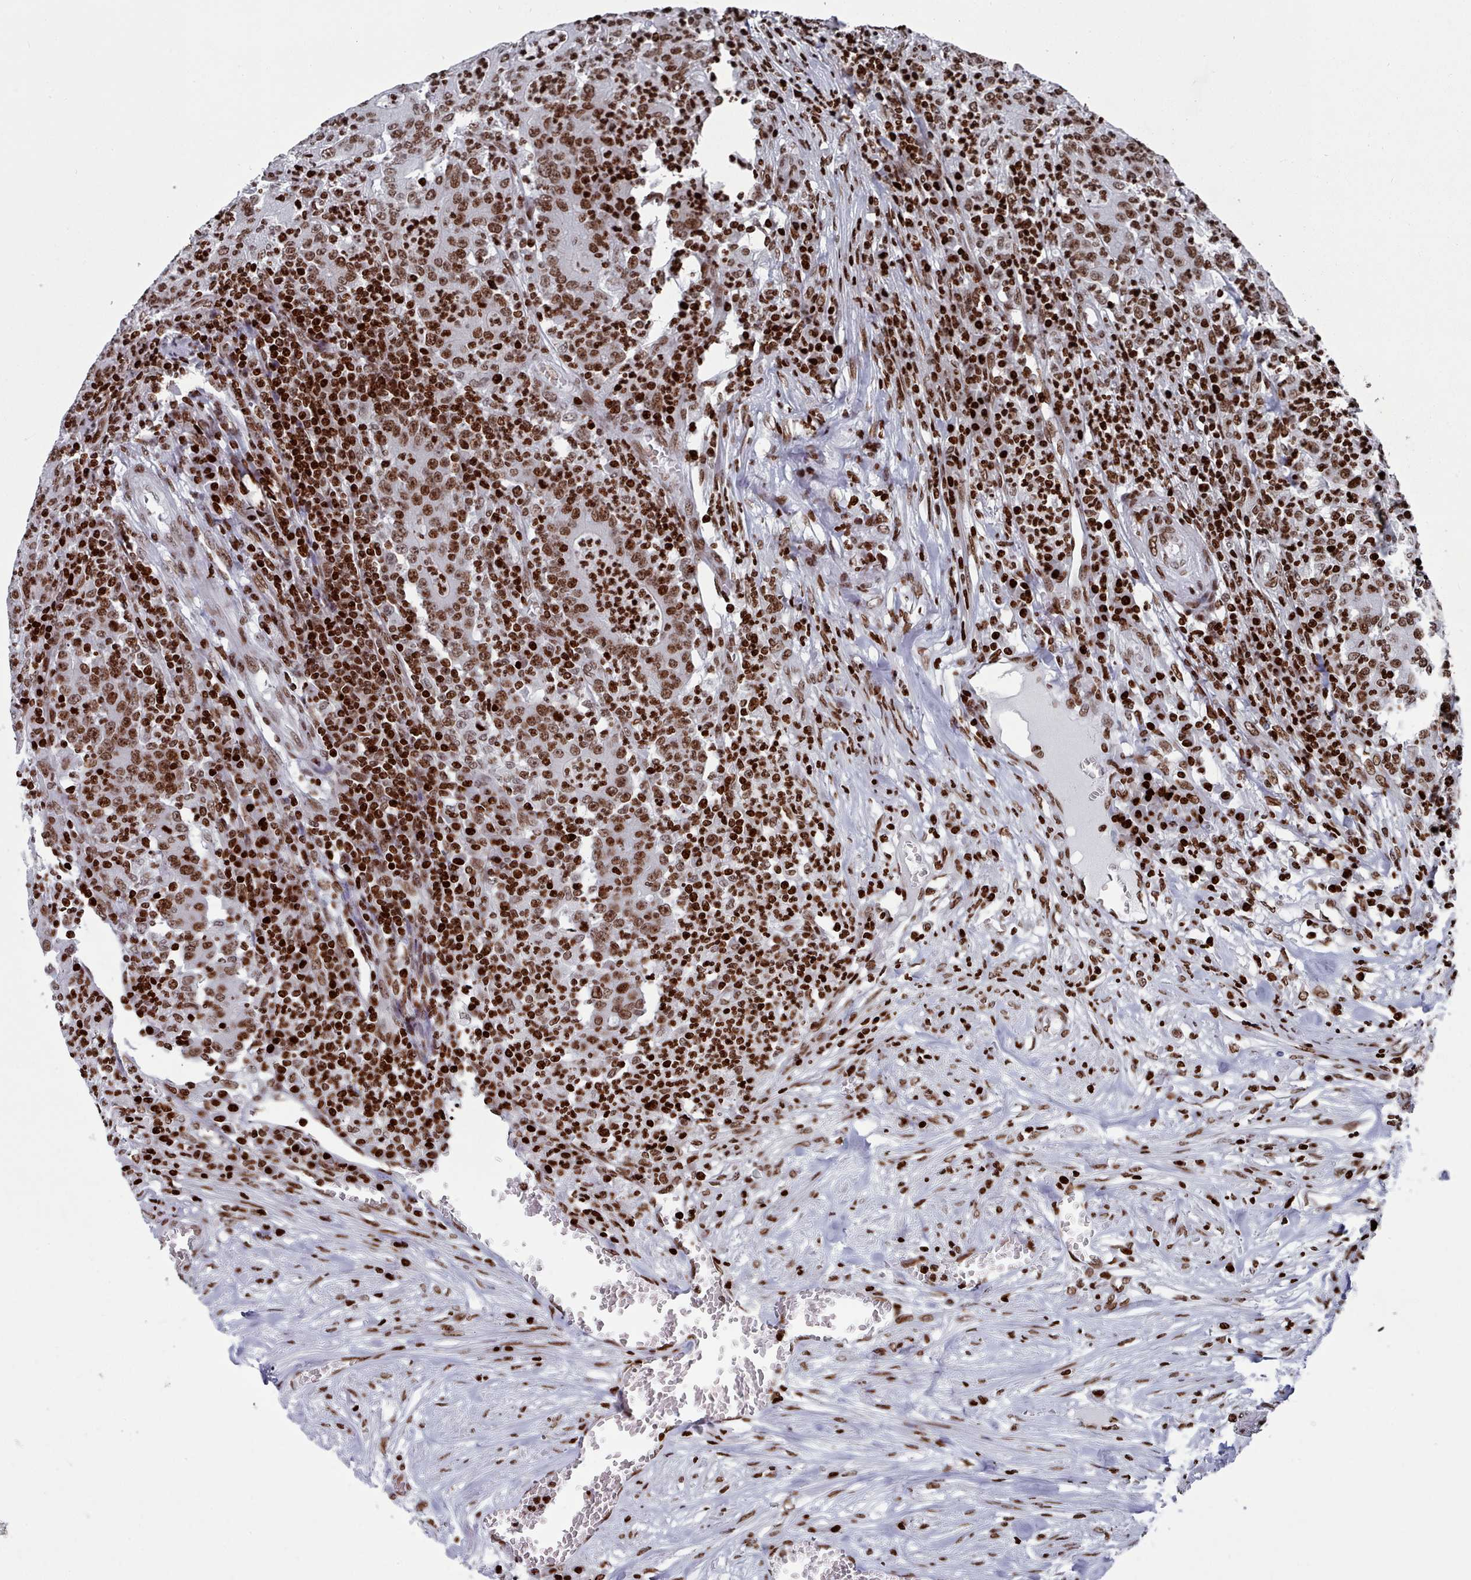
{"staining": {"intensity": "moderate", "quantity": ">75%", "location": "nuclear"}, "tissue": "colorectal cancer", "cell_type": "Tumor cells", "image_type": "cancer", "snomed": [{"axis": "morphology", "description": "Adenocarcinoma, NOS"}, {"axis": "topography", "description": "Colon"}], "caption": "Approximately >75% of tumor cells in human colorectal cancer show moderate nuclear protein positivity as visualized by brown immunohistochemical staining.", "gene": "PCDHB12", "patient": {"sex": "male", "age": 83}}